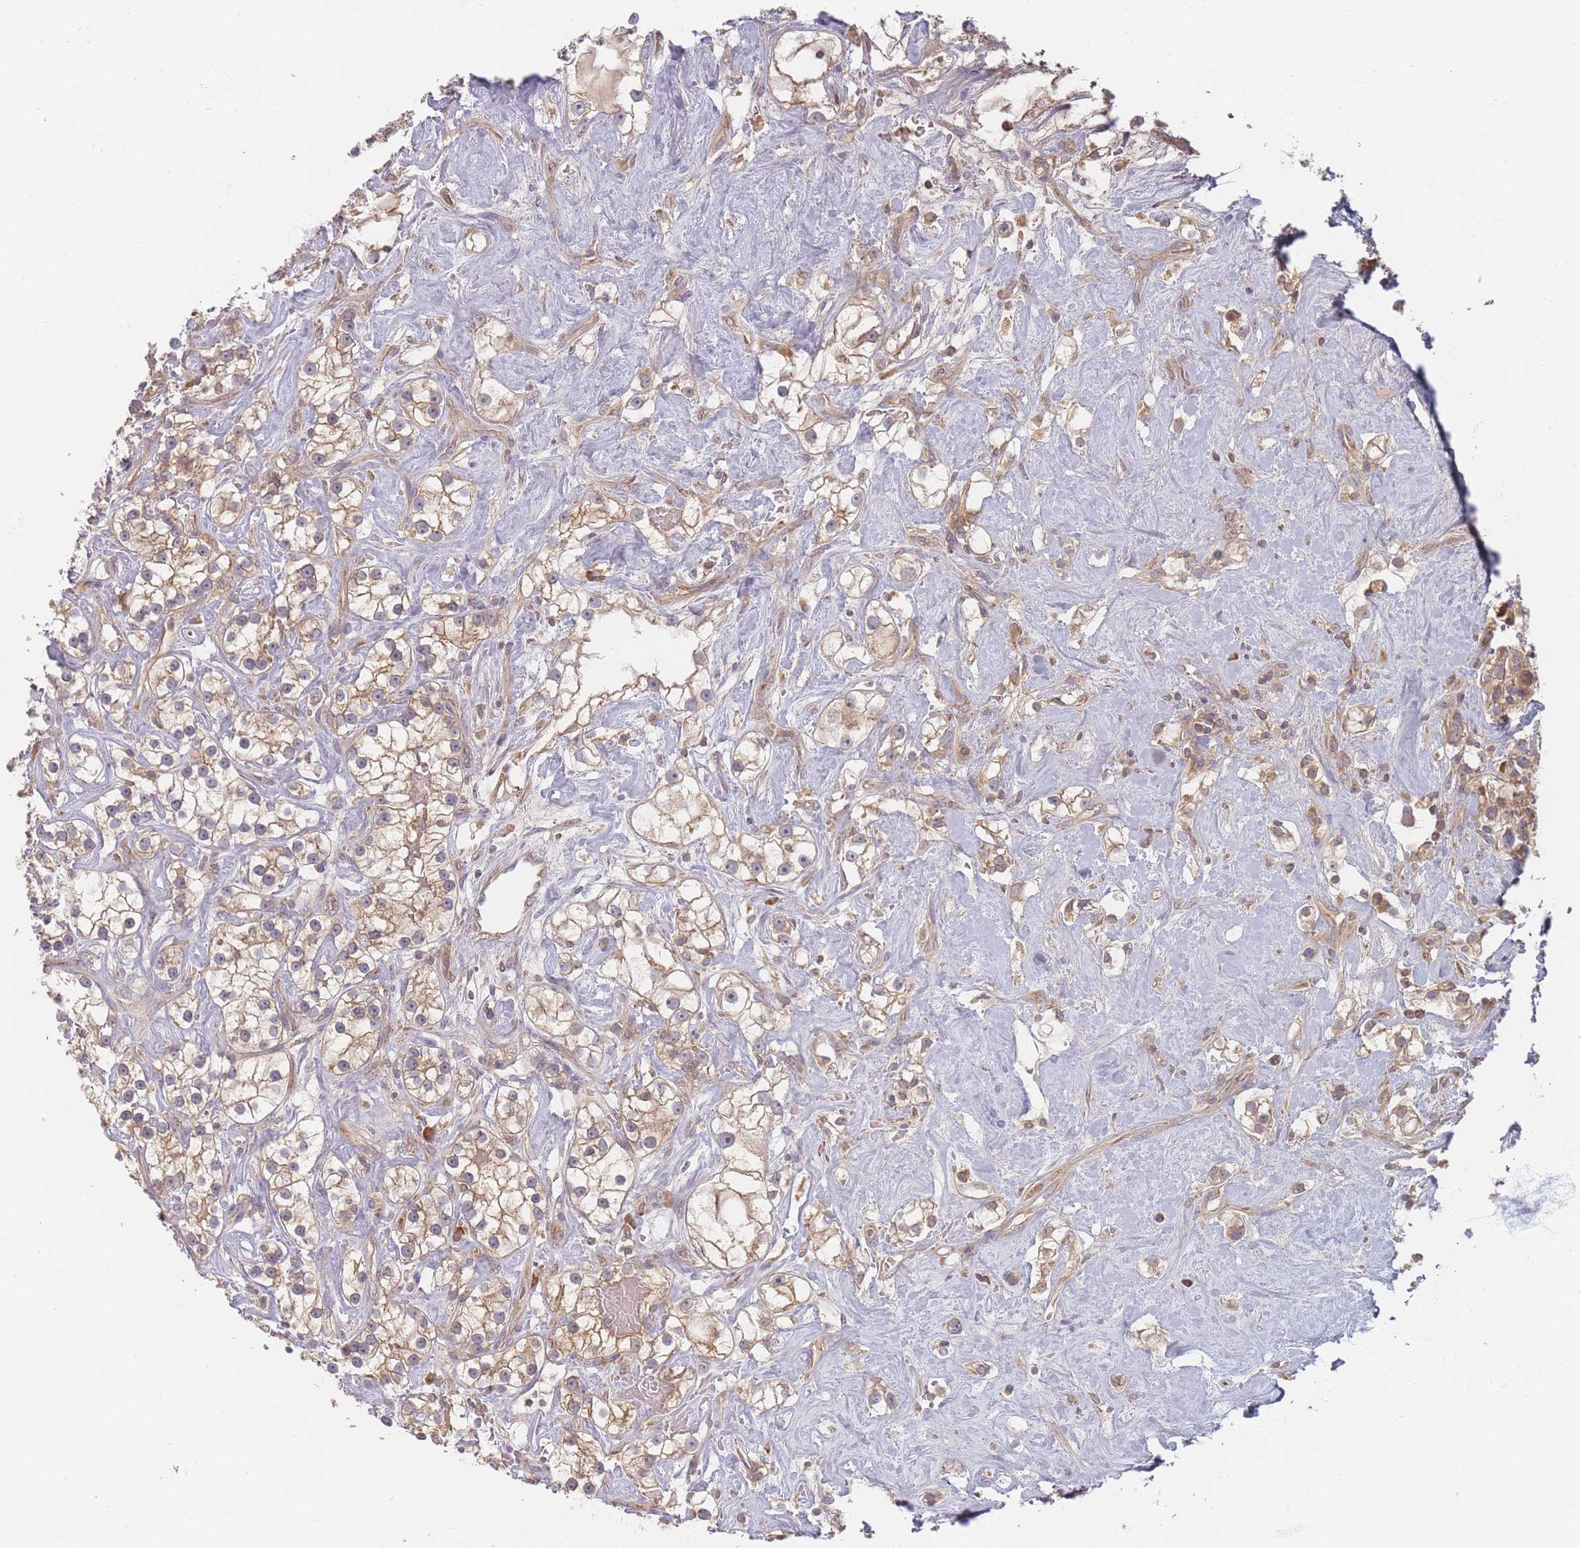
{"staining": {"intensity": "moderate", "quantity": "25%-75%", "location": "cytoplasmic/membranous"}, "tissue": "renal cancer", "cell_type": "Tumor cells", "image_type": "cancer", "snomed": [{"axis": "morphology", "description": "Adenocarcinoma, NOS"}, {"axis": "topography", "description": "Kidney"}], "caption": "A brown stain shows moderate cytoplasmic/membranous expression of a protein in human renal cancer (adenocarcinoma) tumor cells. (IHC, brightfield microscopy, high magnification).", "gene": "SLC35F3", "patient": {"sex": "male", "age": 77}}